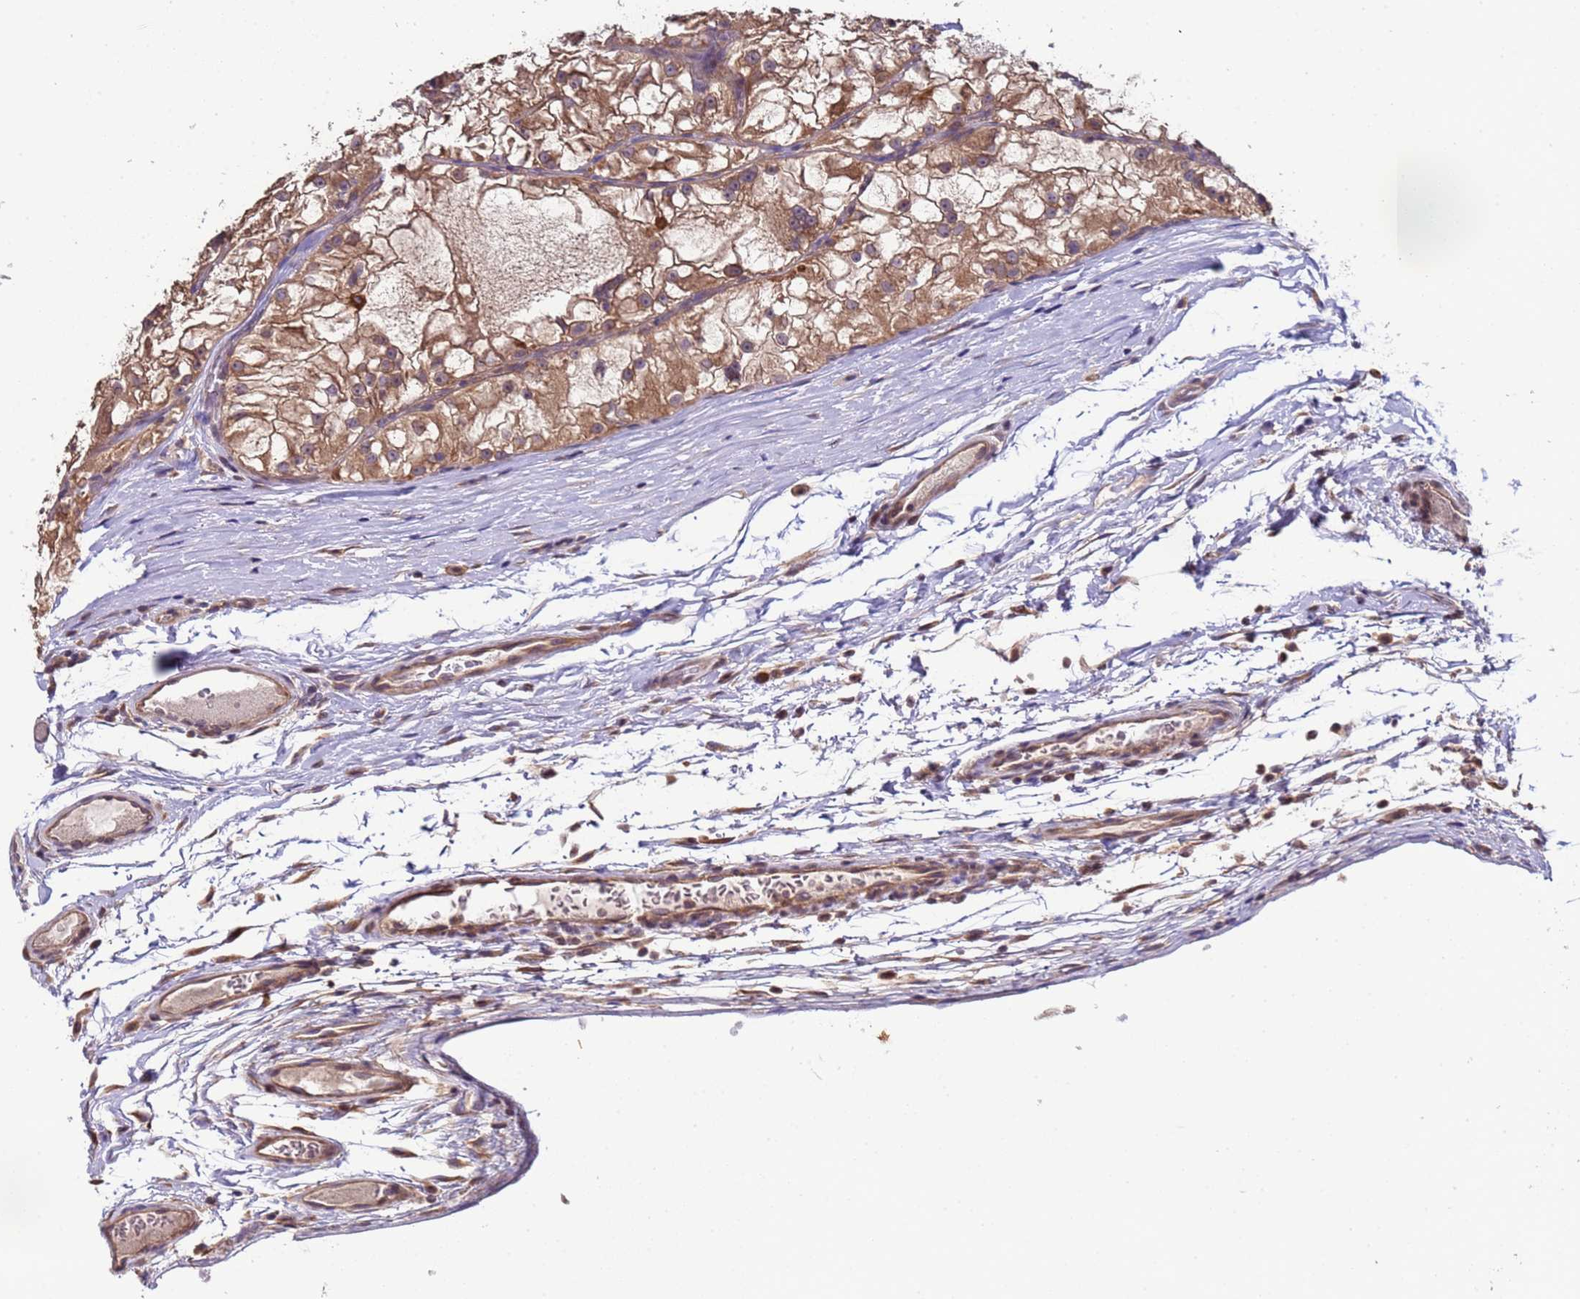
{"staining": {"intensity": "moderate", "quantity": ">75%", "location": "cytoplasmic/membranous"}, "tissue": "renal cancer", "cell_type": "Tumor cells", "image_type": "cancer", "snomed": [{"axis": "morphology", "description": "Adenocarcinoma, NOS"}, {"axis": "topography", "description": "Kidney"}], "caption": "Renal cancer (adenocarcinoma) stained for a protein (brown) reveals moderate cytoplasmic/membranous positive staining in approximately >75% of tumor cells.", "gene": "ELMOD2", "patient": {"sex": "female", "age": 72}}